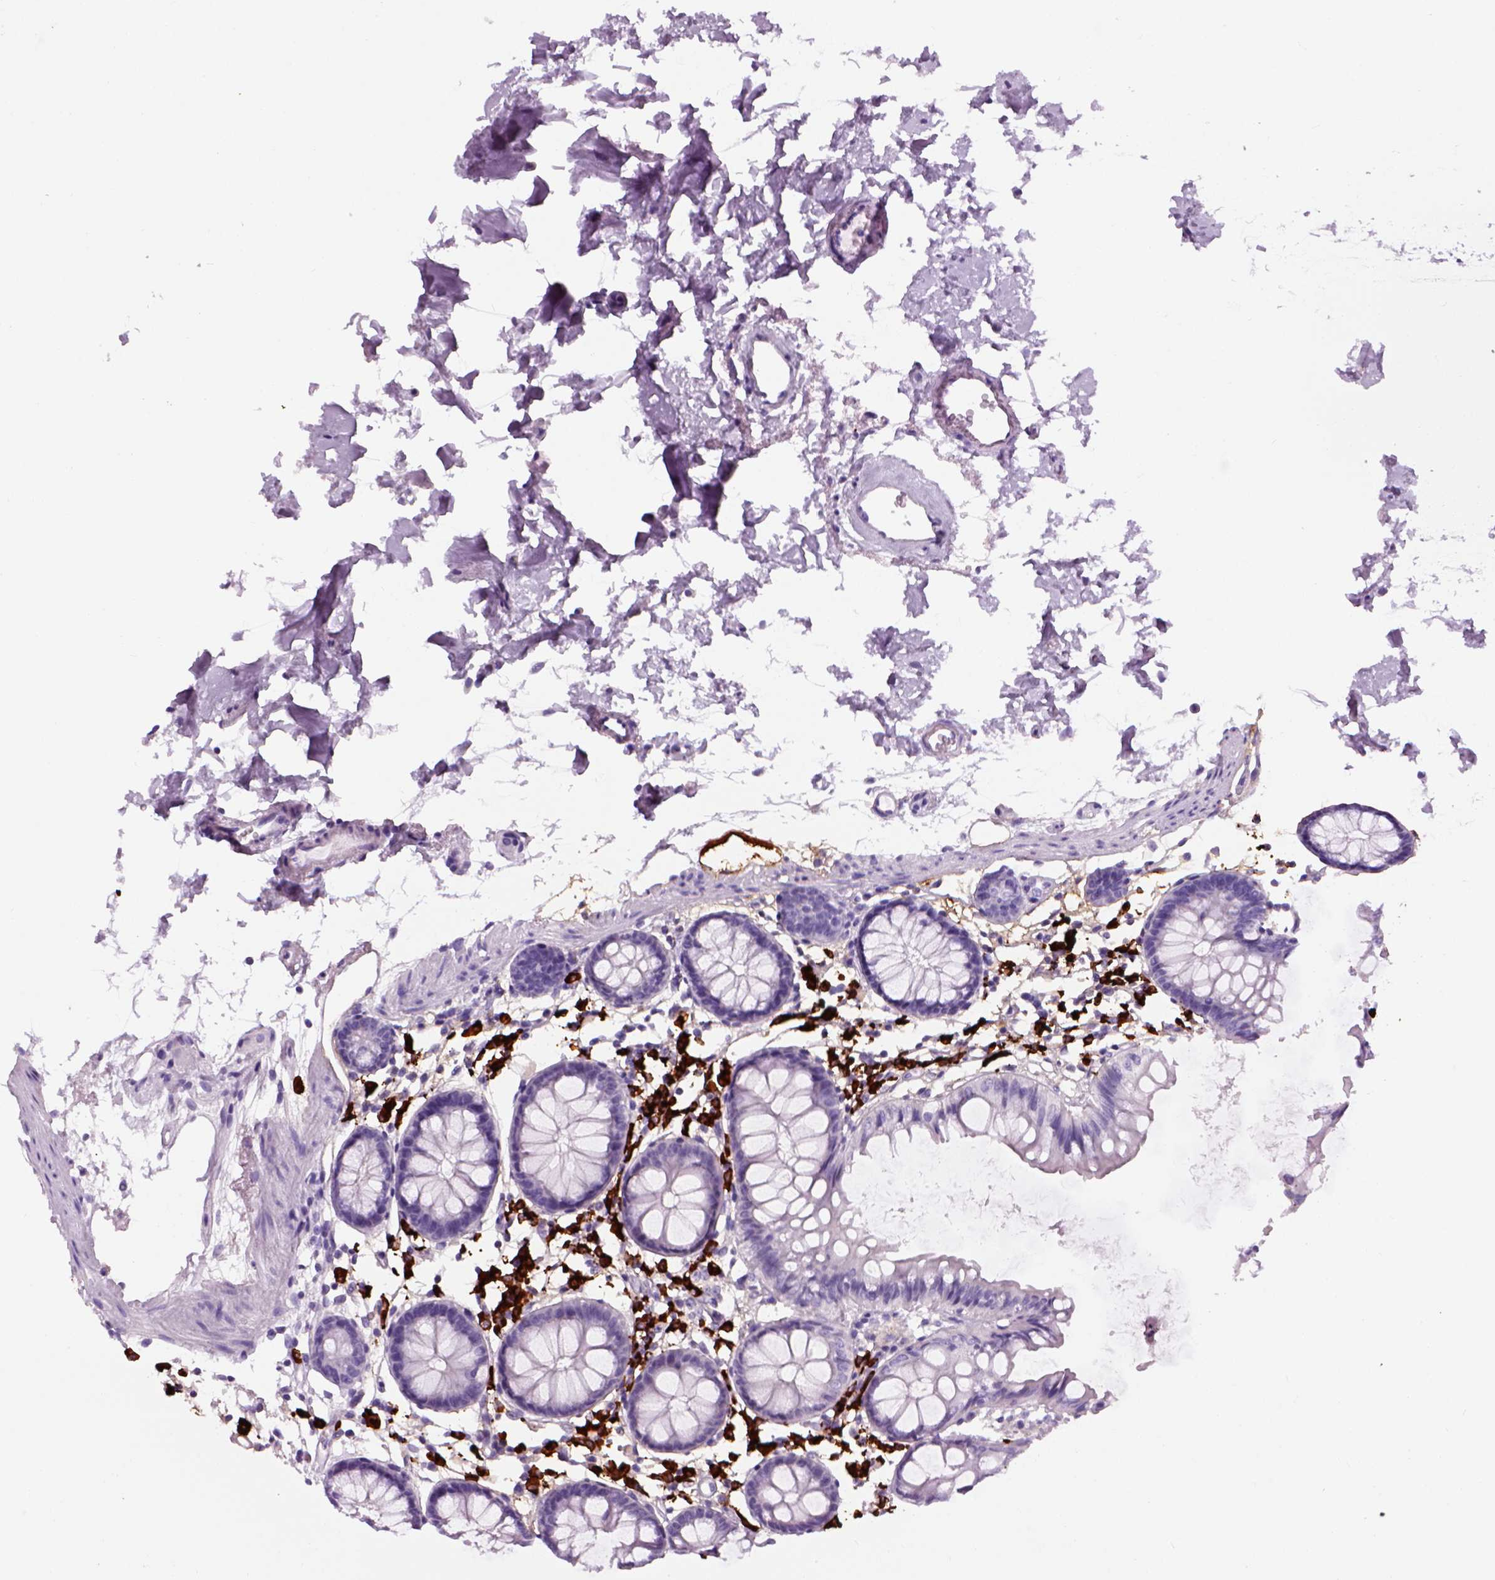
{"staining": {"intensity": "negative", "quantity": "none", "location": "none"}, "tissue": "colon", "cell_type": "Endothelial cells", "image_type": "normal", "snomed": [{"axis": "morphology", "description": "Normal tissue, NOS"}, {"axis": "topography", "description": "Colon"}], "caption": "Endothelial cells show no significant positivity in benign colon. The staining is performed using DAB (3,3'-diaminobenzidine) brown chromogen with nuclei counter-stained in using hematoxylin.", "gene": "MZB1", "patient": {"sex": "female", "age": 84}}